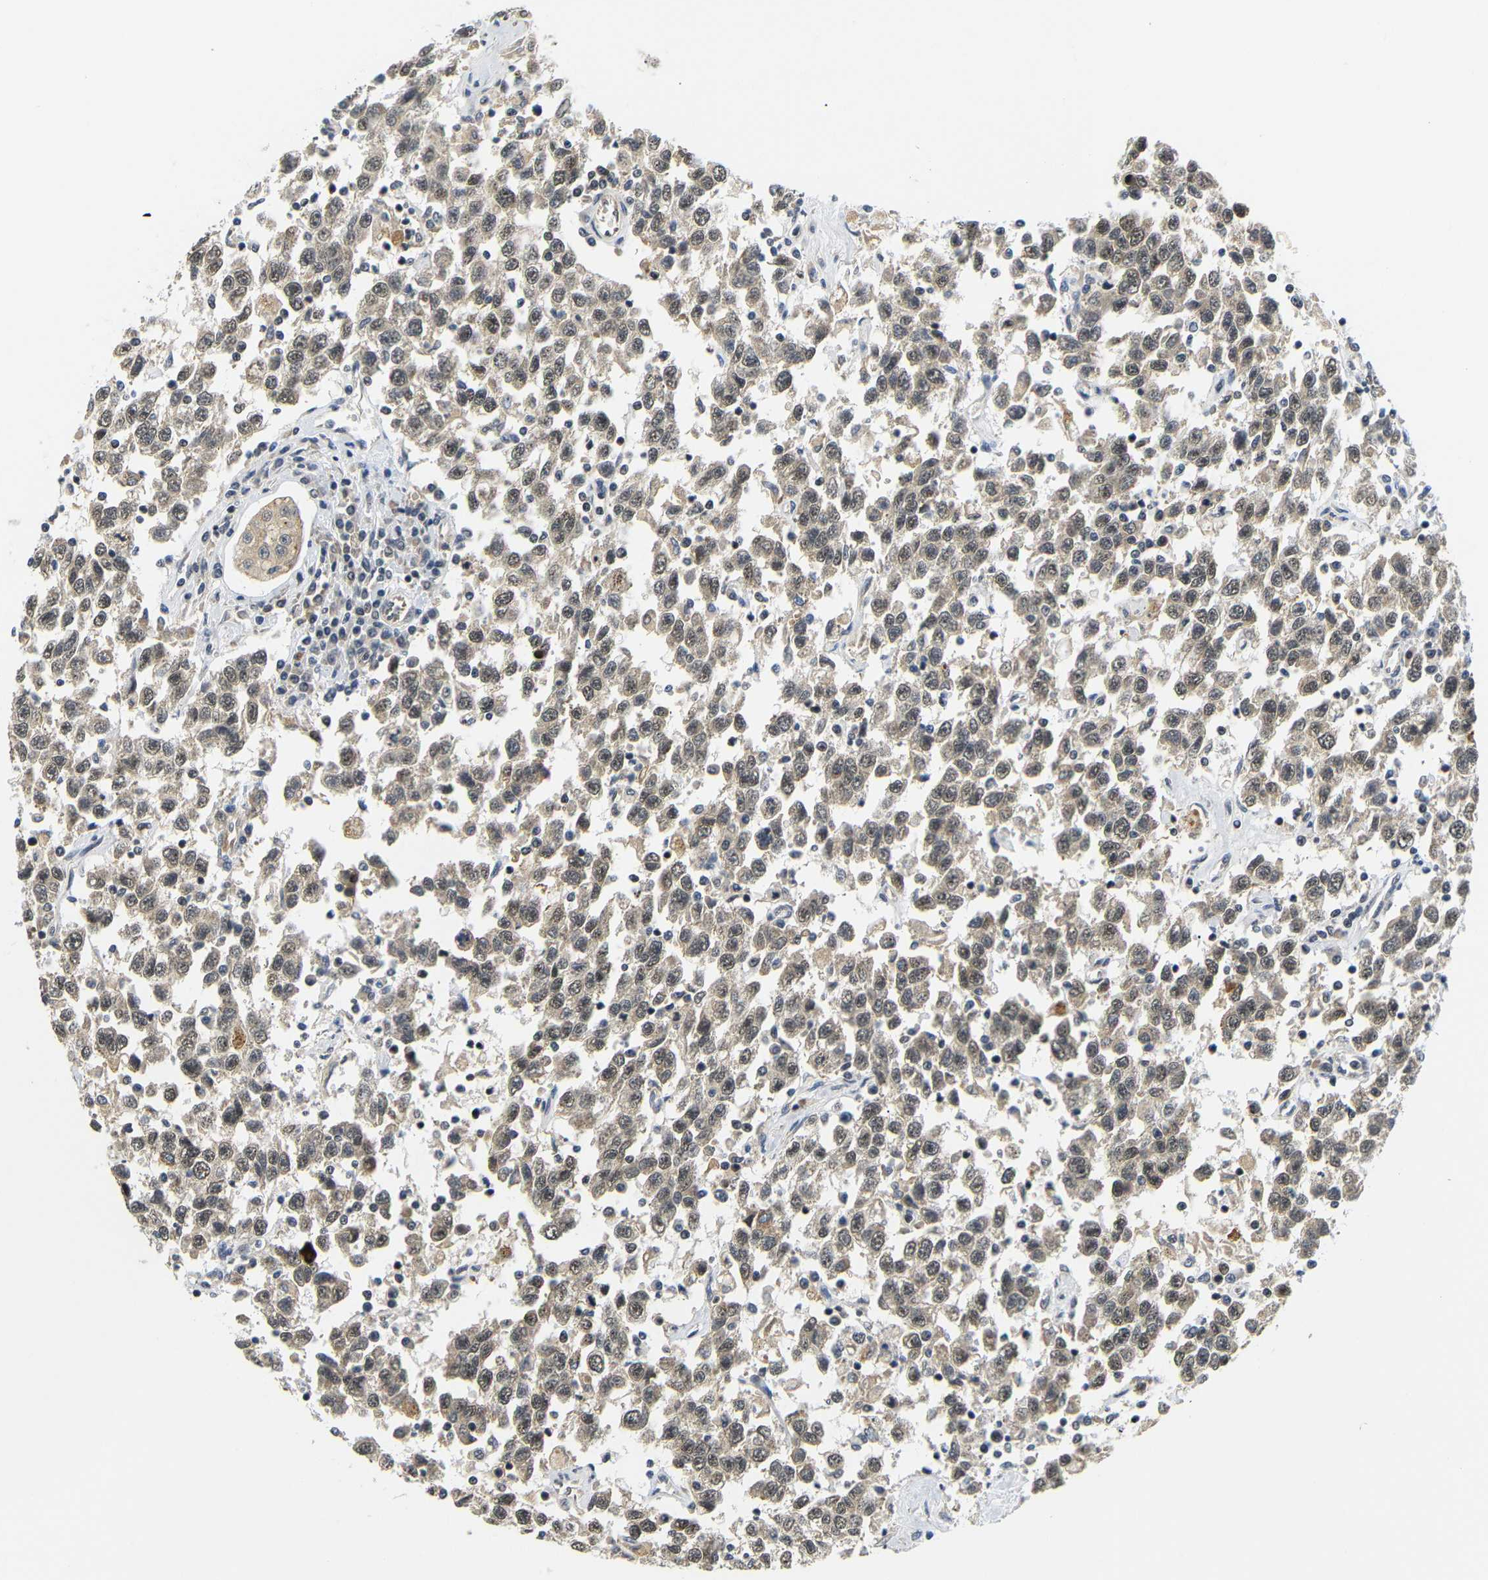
{"staining": {"intensity": "moderate", "quantity": ">75%", "location": "cytoplasmic/membranous,nuclear"}, "tissue": "testis cancer", "cell_type": "Tumor cells", "image_type": "cancer", "snomed": [{"axis": "morphology", "description": "Seminoma, NOS"}, {"axis": "topography", "description": "Testis"}], "caption": "The photomicrograph reveals a brown stain indicating the presence of a protein in the cytoplasmic/membranous and nuclear of tumor cells in testis cancer (seminoma).", "gene": "GJA5", "patient": {"sex": "male", "age": 41}}